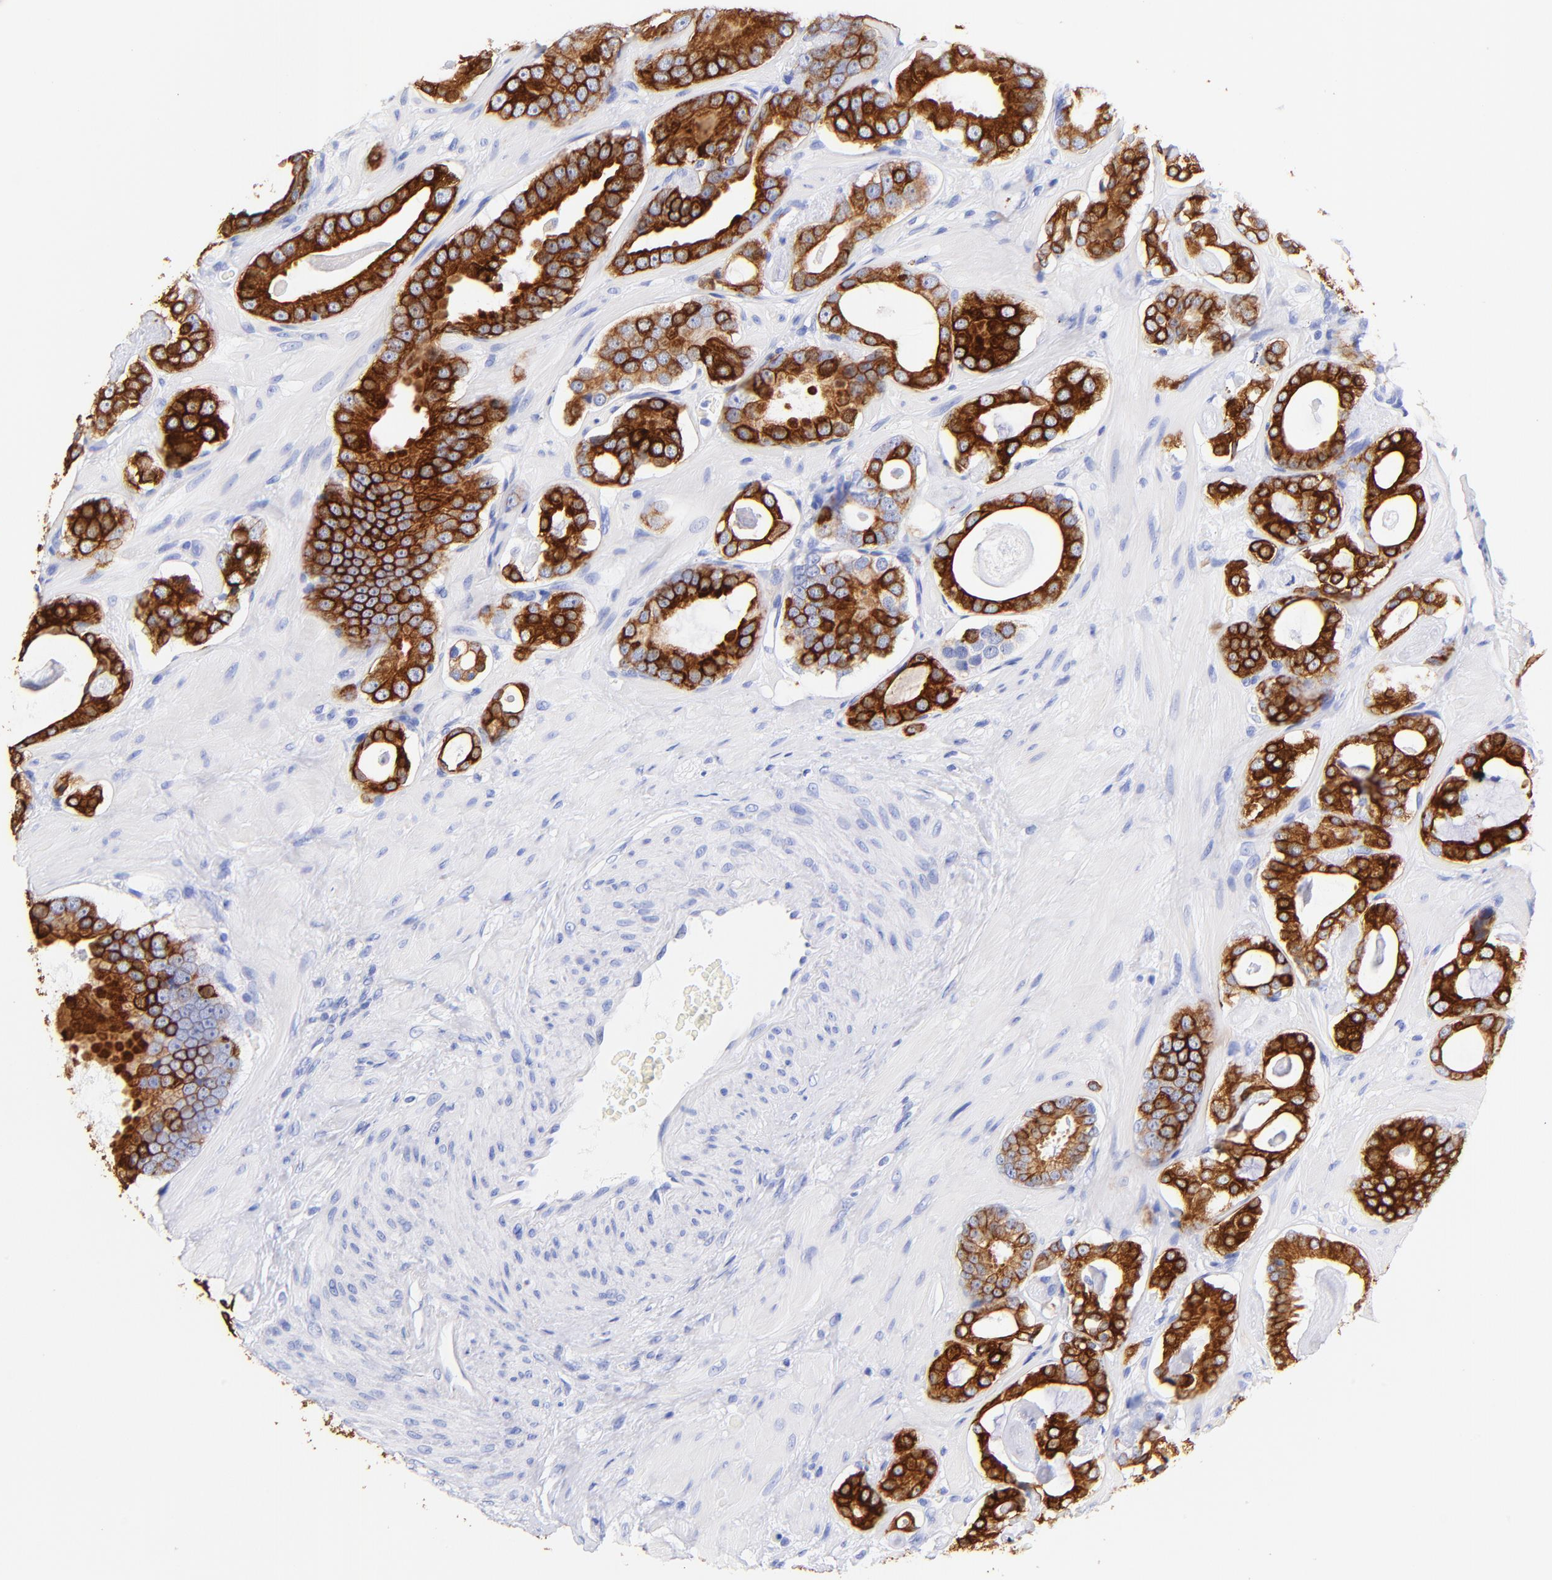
{"staining": {"intensity": "strong", "quantity": ">75%", "location": "cytoplasmic/membranous"}, "tissue": "prostate cancer", "cell_type": "Tumor cells", "image_type": "cancer", "snomed": [{"axis": "morphology", "description": "Adenocarcinoma, Low grade"}, {"axis": "topography", "description": "Prostate"}], "caption": "An immunohistochemistry image of tumor tissue is shown. Protein staining in brown shows strong cytoplasmic/membranous positivity in prostate low-grade adenocarcinoma within tumor cells.", "gene": "KRT19", "patient": {"sex": "male", "age": 57}}